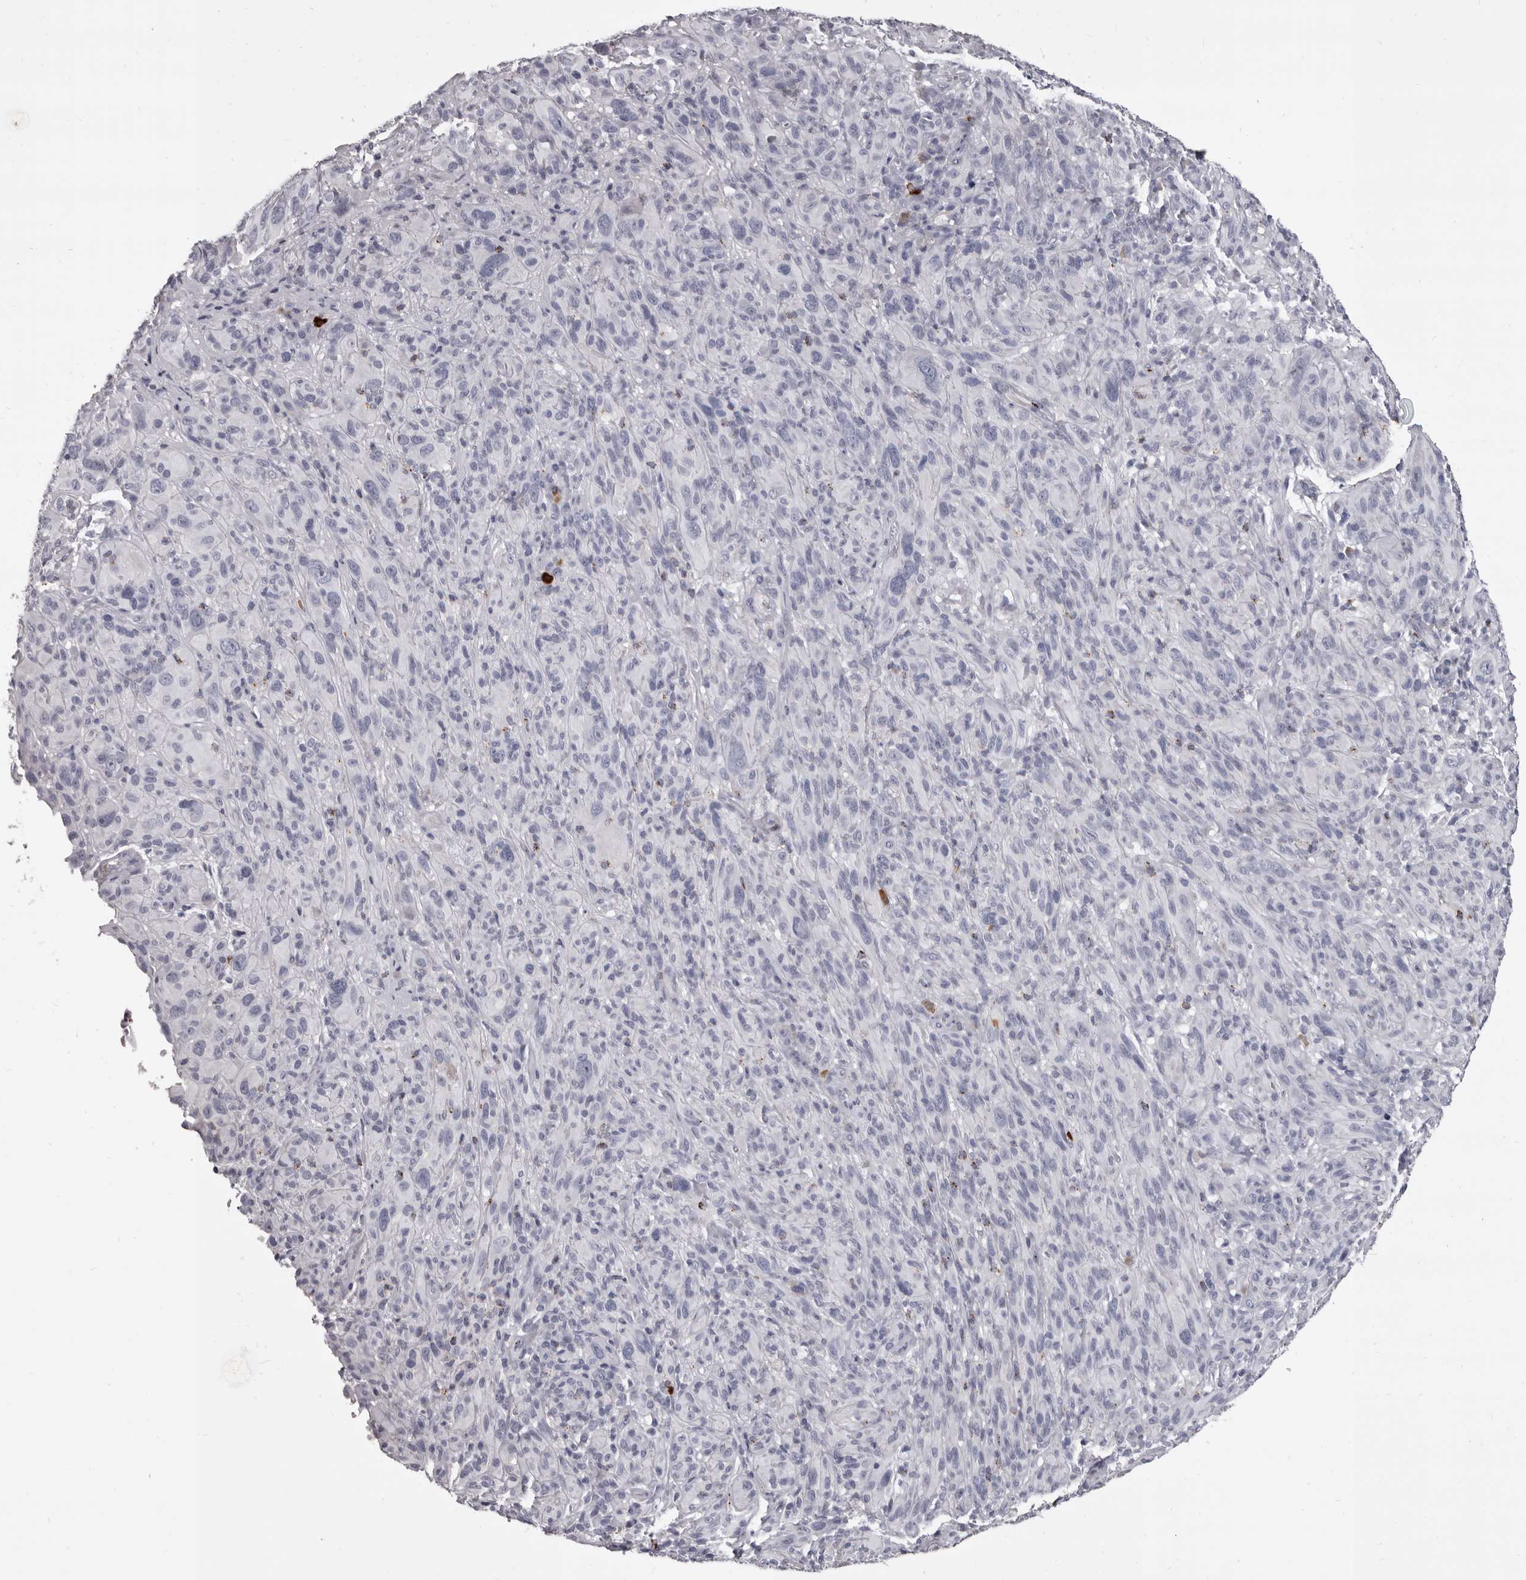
{"staining": {"intensity": "negative", "quantity": "none", "location": "none"}, "tissue": "melanoma", "cell_type": "Tumor cells", "image_type": "cancer", "snomed": [{"axis": "morphology", "description": "Malignant melanoma, NOS"}, {"axis": "topography", "description": "Skin of head"}], "caption": "Tumor cells show no significant protein positivity in melanoma. Nuclei are stained in blue.", "gene": "GZMH", "patient": {"sex": "male", "age": 96}}